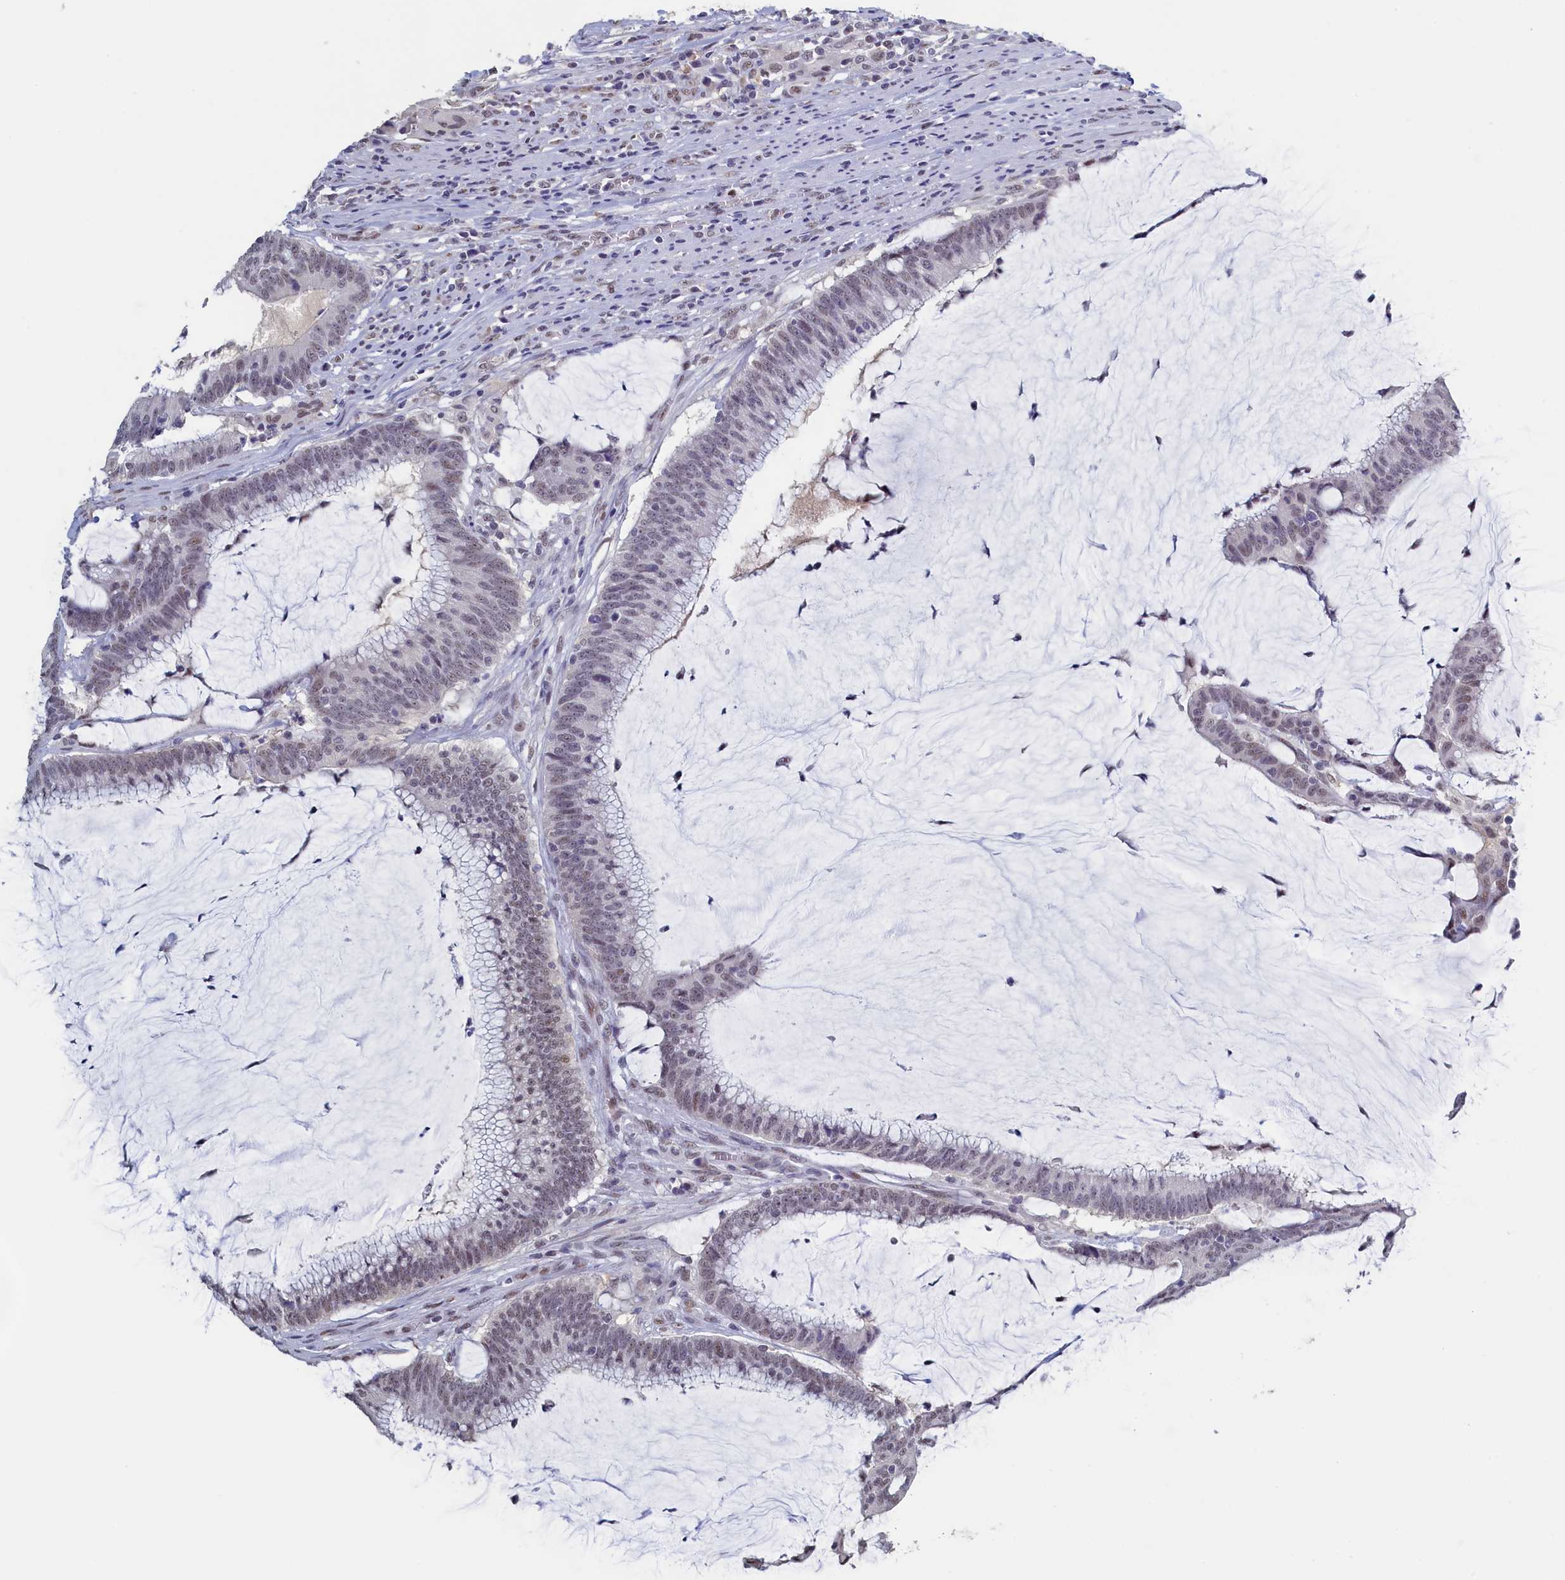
{"staining": {"intensity": "weak", "quantity": "<25%", "location": "nuclear"}, "tissue": "colorectal cancer", "cell_type": "Tumor cells", "image_type": "cancer", "snomed": [{"axis": "morphology", "description": "Adenocarcinoma, NOS"}, {"axis": "topography", "description": "Rectum"}], "caption": "The micrograph exhibits no significant expression in tumor cells of colorectal cancer (adenocarcinoma).", "gene": "MOSPD3", "patient": {"sex": "female", "age": 77}}